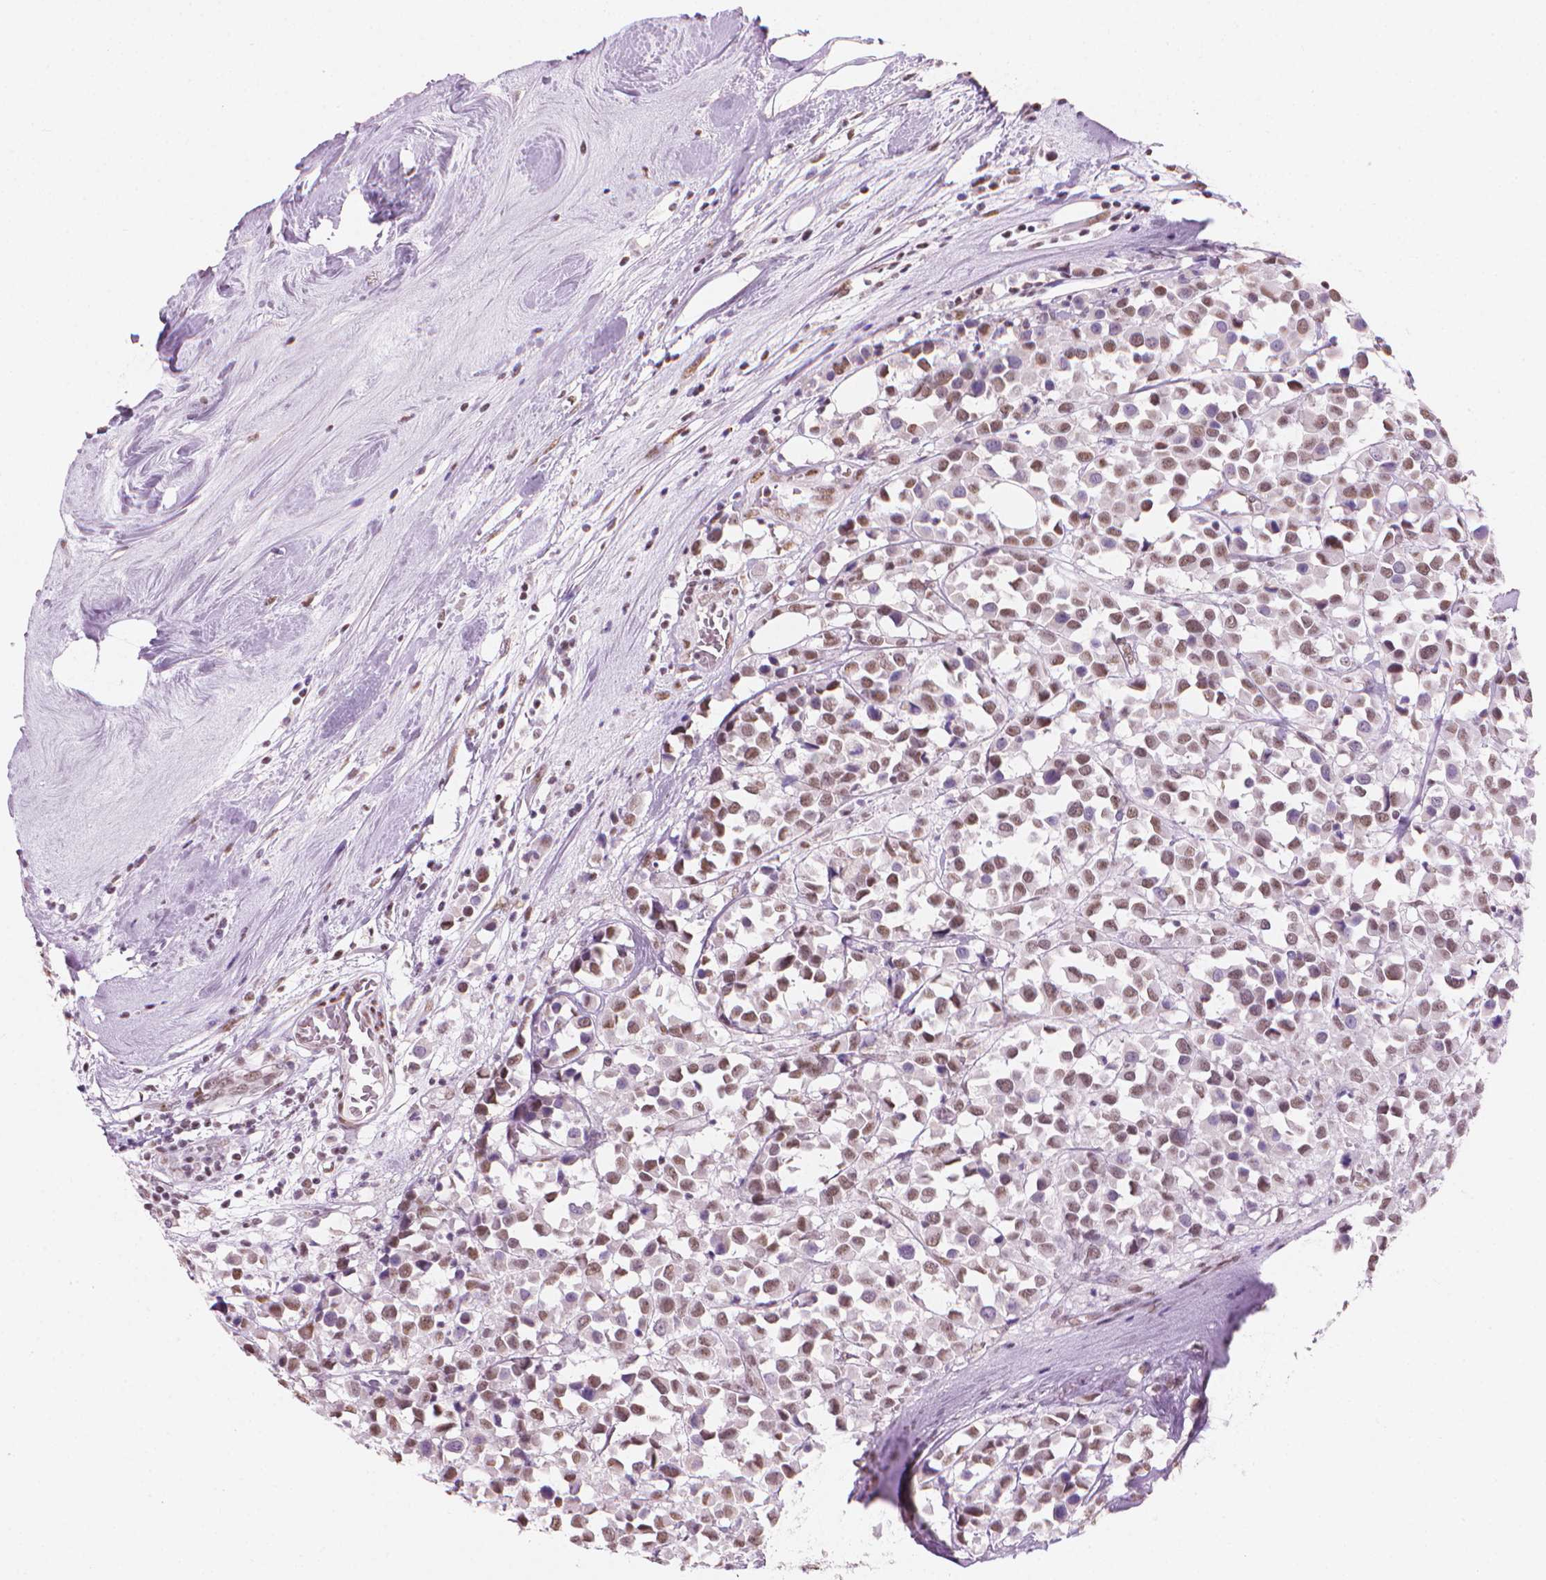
{"staining": {"intensity": "moderate", "quantity": "25%-75%", "location": "nuclear"}, "tissue": "breast cancer", "cell_type": "Tumor cells", "image_type": "cancer", "snomed": [{"axis": "morphology", "description": "Duct carcinoma"}, {"axis": "topography", "description": "Breast"}], "caption": "Immunohistochemical staining of breast intraductal carcinoma exhibits medium levels of moderate nuclear expression in approximately 25%-75% of tumor cells. The protein is shown in brown color, while the nuclei are stained blue.", "gene": "PIAS2", "patient": {"sex": "female", "age": 61}}